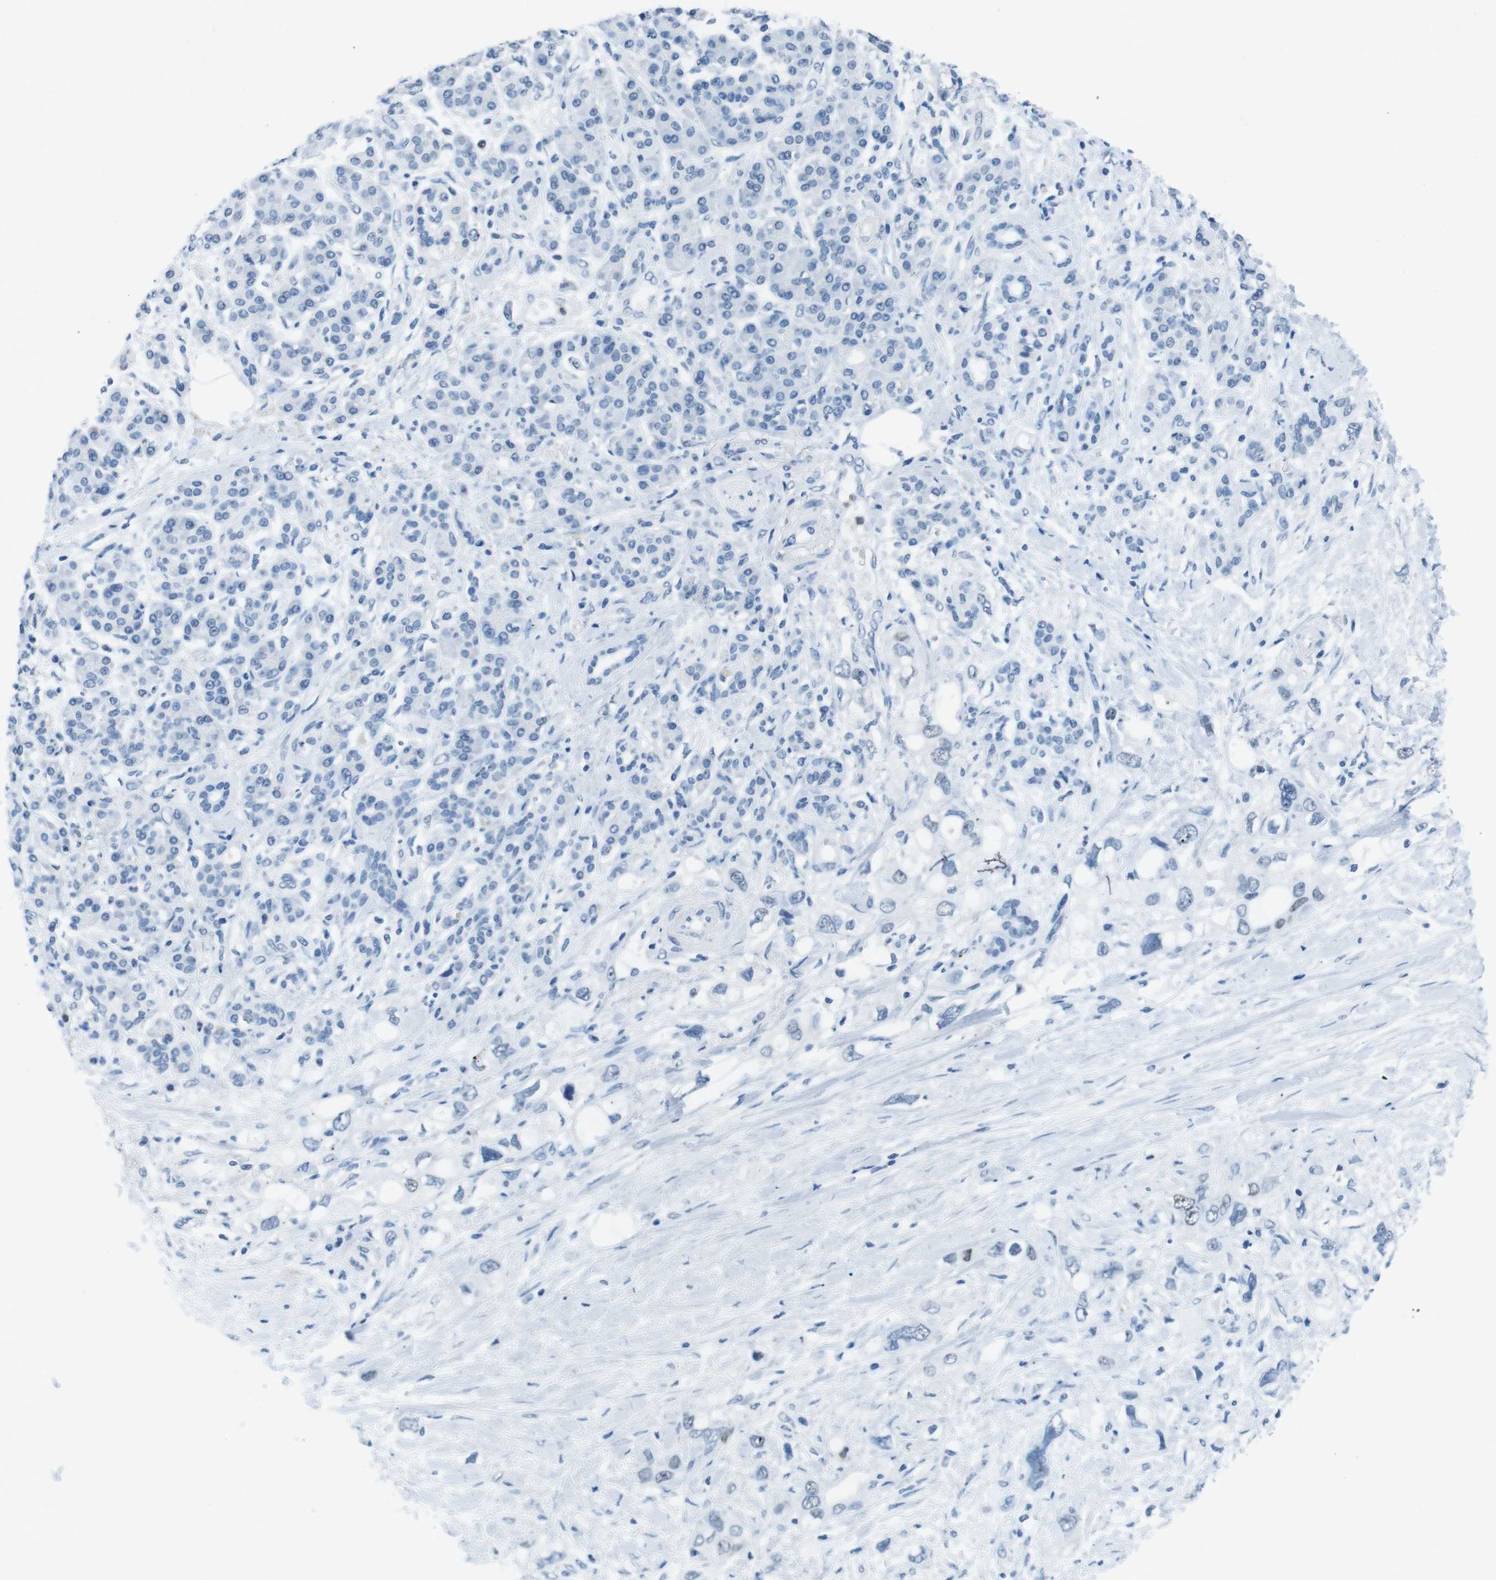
{"staining": {"intensity": "negative", "quantity": "none", "location": "none"}, "tissue": "pancreatic cancer", "cell_type": "Tumor cells", "image_type": "cancer", "snomed": [{"axis": "morphology", "description": "Adenocarcinoma, NOS"}, {"axis": "topography", "description": "Pancreas"}], "caption": "This is a histopathology image of immunohistochemistry staining of pancreatic cancer (adenocarcinoma), which shows no positivity in tumor cells.", "gene": "CTAG1B", "patient": {"sex": "female", "age": 56}}